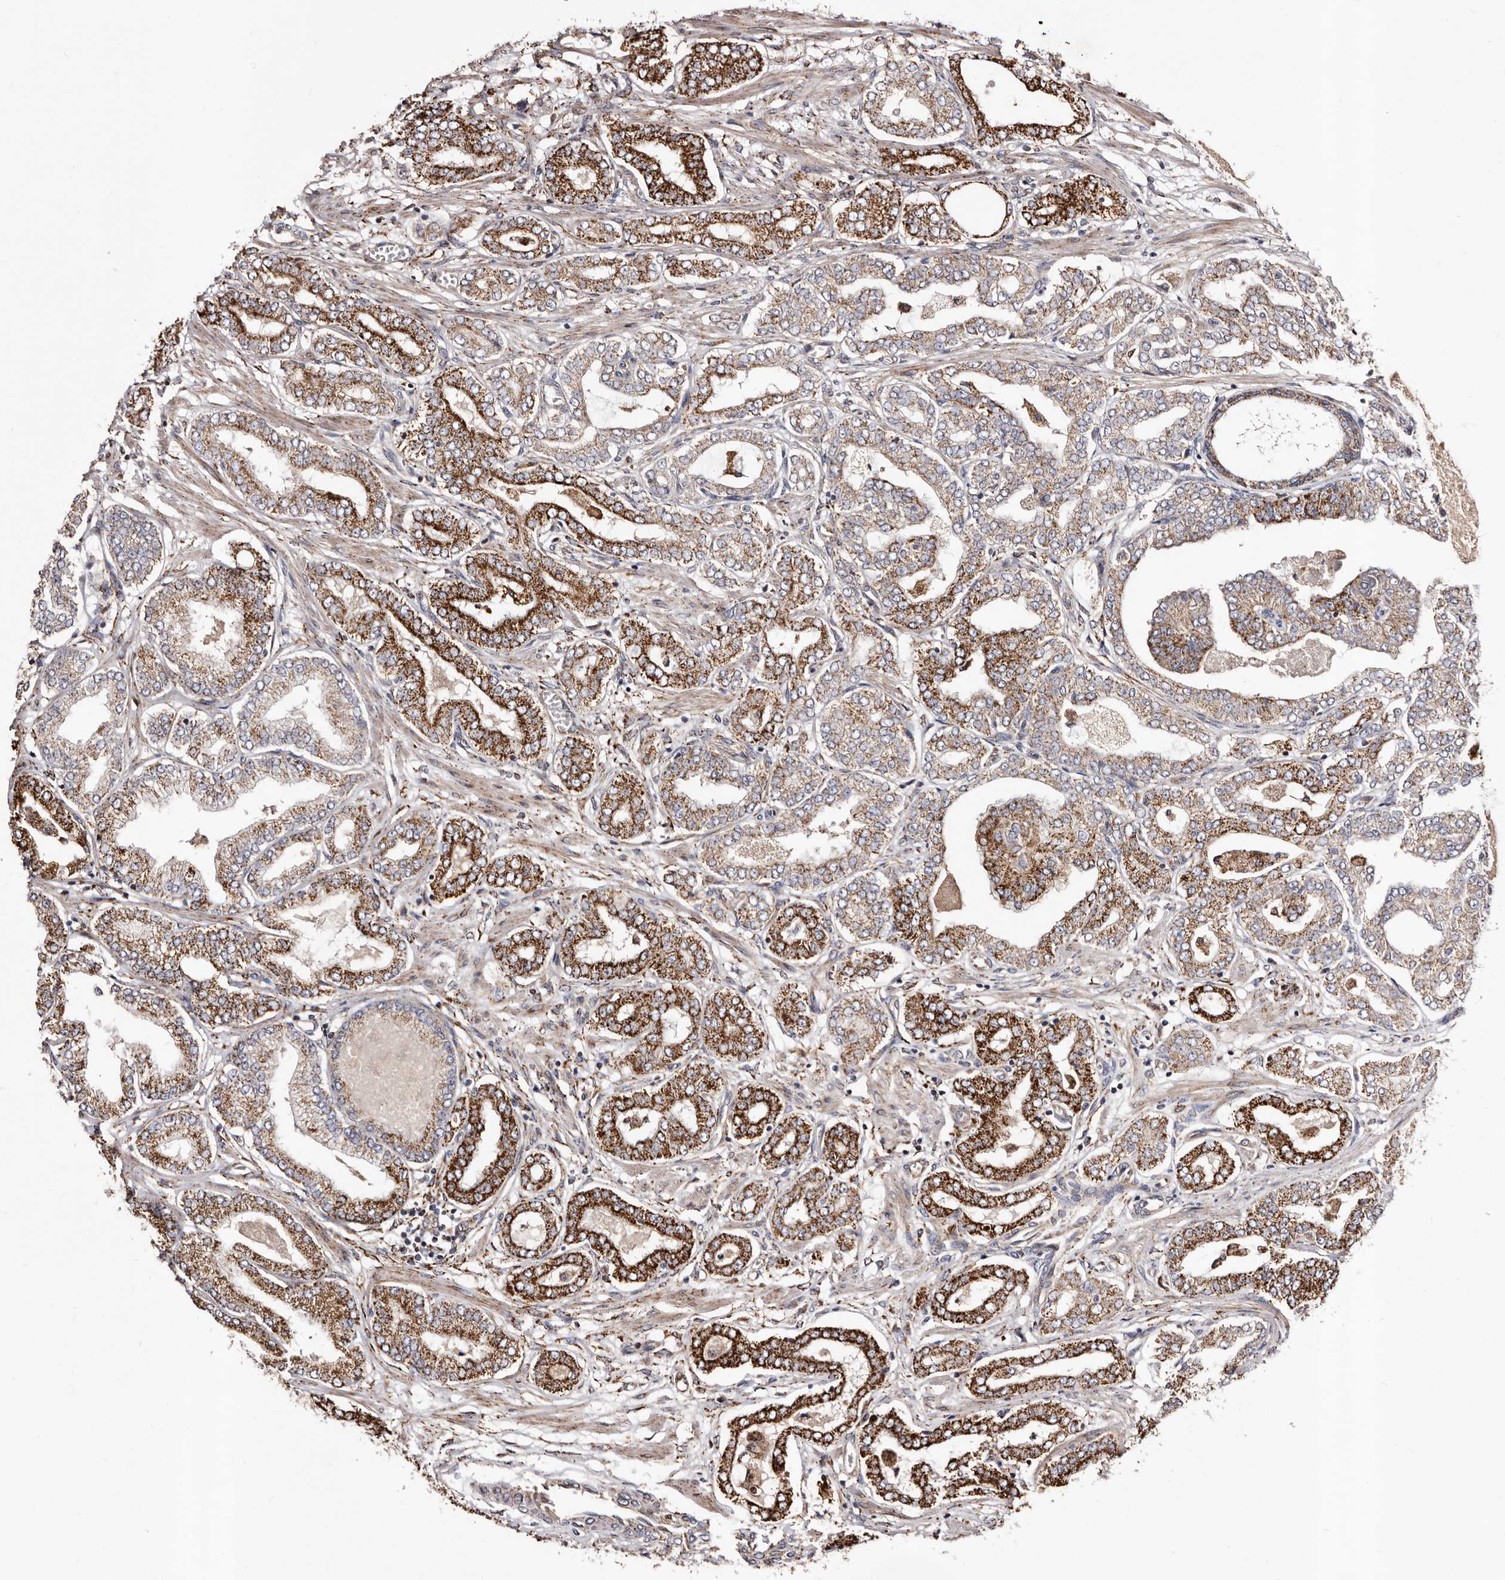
{"staining": {"intensity": "strong", "quantity": "25%-75%", "location": "cytoplasmic/membranous"}, "tissue": "prostate cancer", "cell_type": "Tumor cells", "image_type": "cancer", "snomed": [{"axis": "morphology", "description": "Adenocarcinoma, Low grade"}, {"axis": "topography", "description": "Prostate"}], "caption": "About 25%-75% of tumor cells in prostate cancer (low-grade adenocarcinoma) show strong cytoplasmic/membranous protein expression as visualized by brown immunohistochemical staining.", "gene": "LUZP1", "patient": {"sex": "male", "age": 63}}